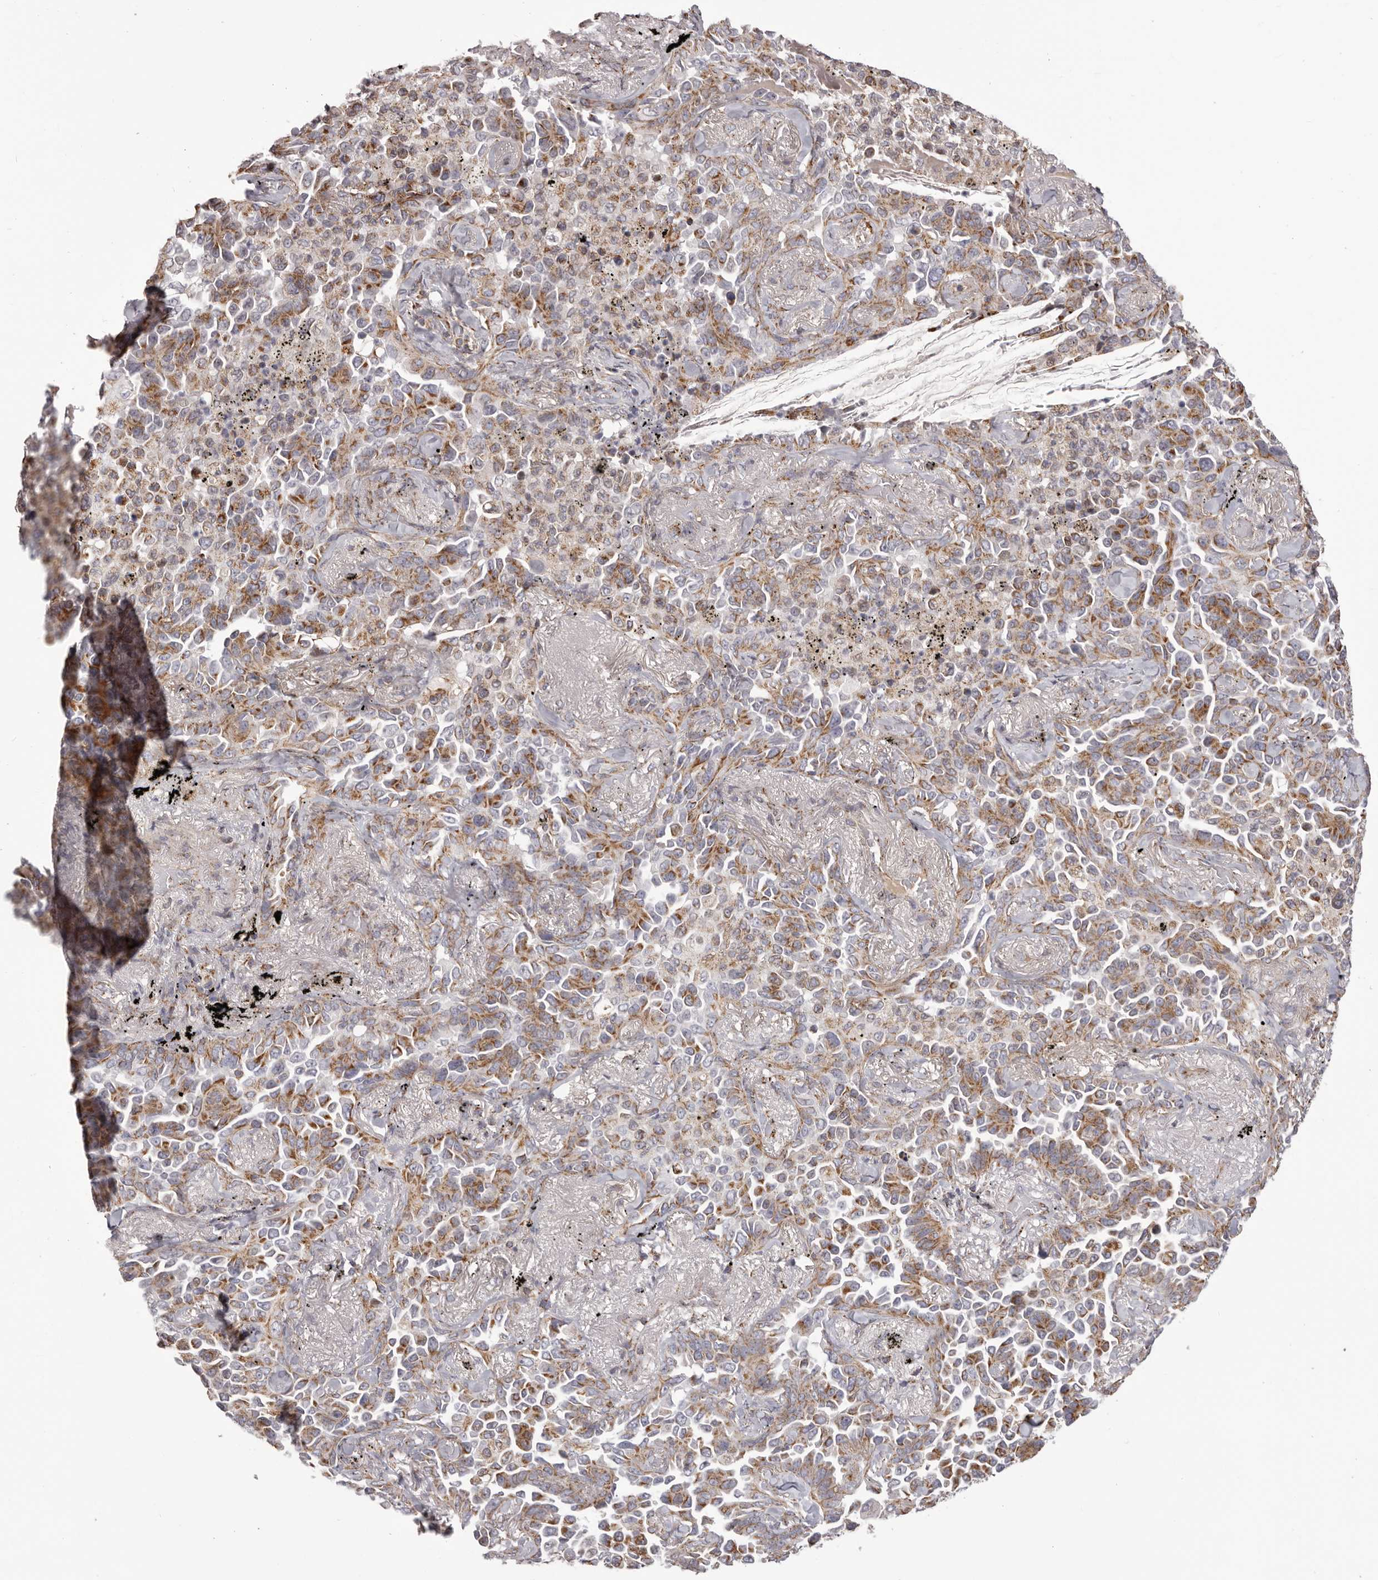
{"staining": {"intensity": "moderate", "quantity": ">75%", "location": "cytoplasmic/membranous"}, "tissue": "lung cancer", "cell_type": "Tumor cells", "image_type": "cancer", "snomed": [{"axis": "morphology", "description": "Adenocarcinoma, NOS"}, {"axis": "topography", "description": "Lung"}], "caption": "Lung adenocarcinoma stained with immunohistochemistry (IHC) displays moderate cytoplasmic/membranous expression in about >75% of tumor cells.", "gene": "CHRM2", "patient": {"sex": "female", "age": 67}}